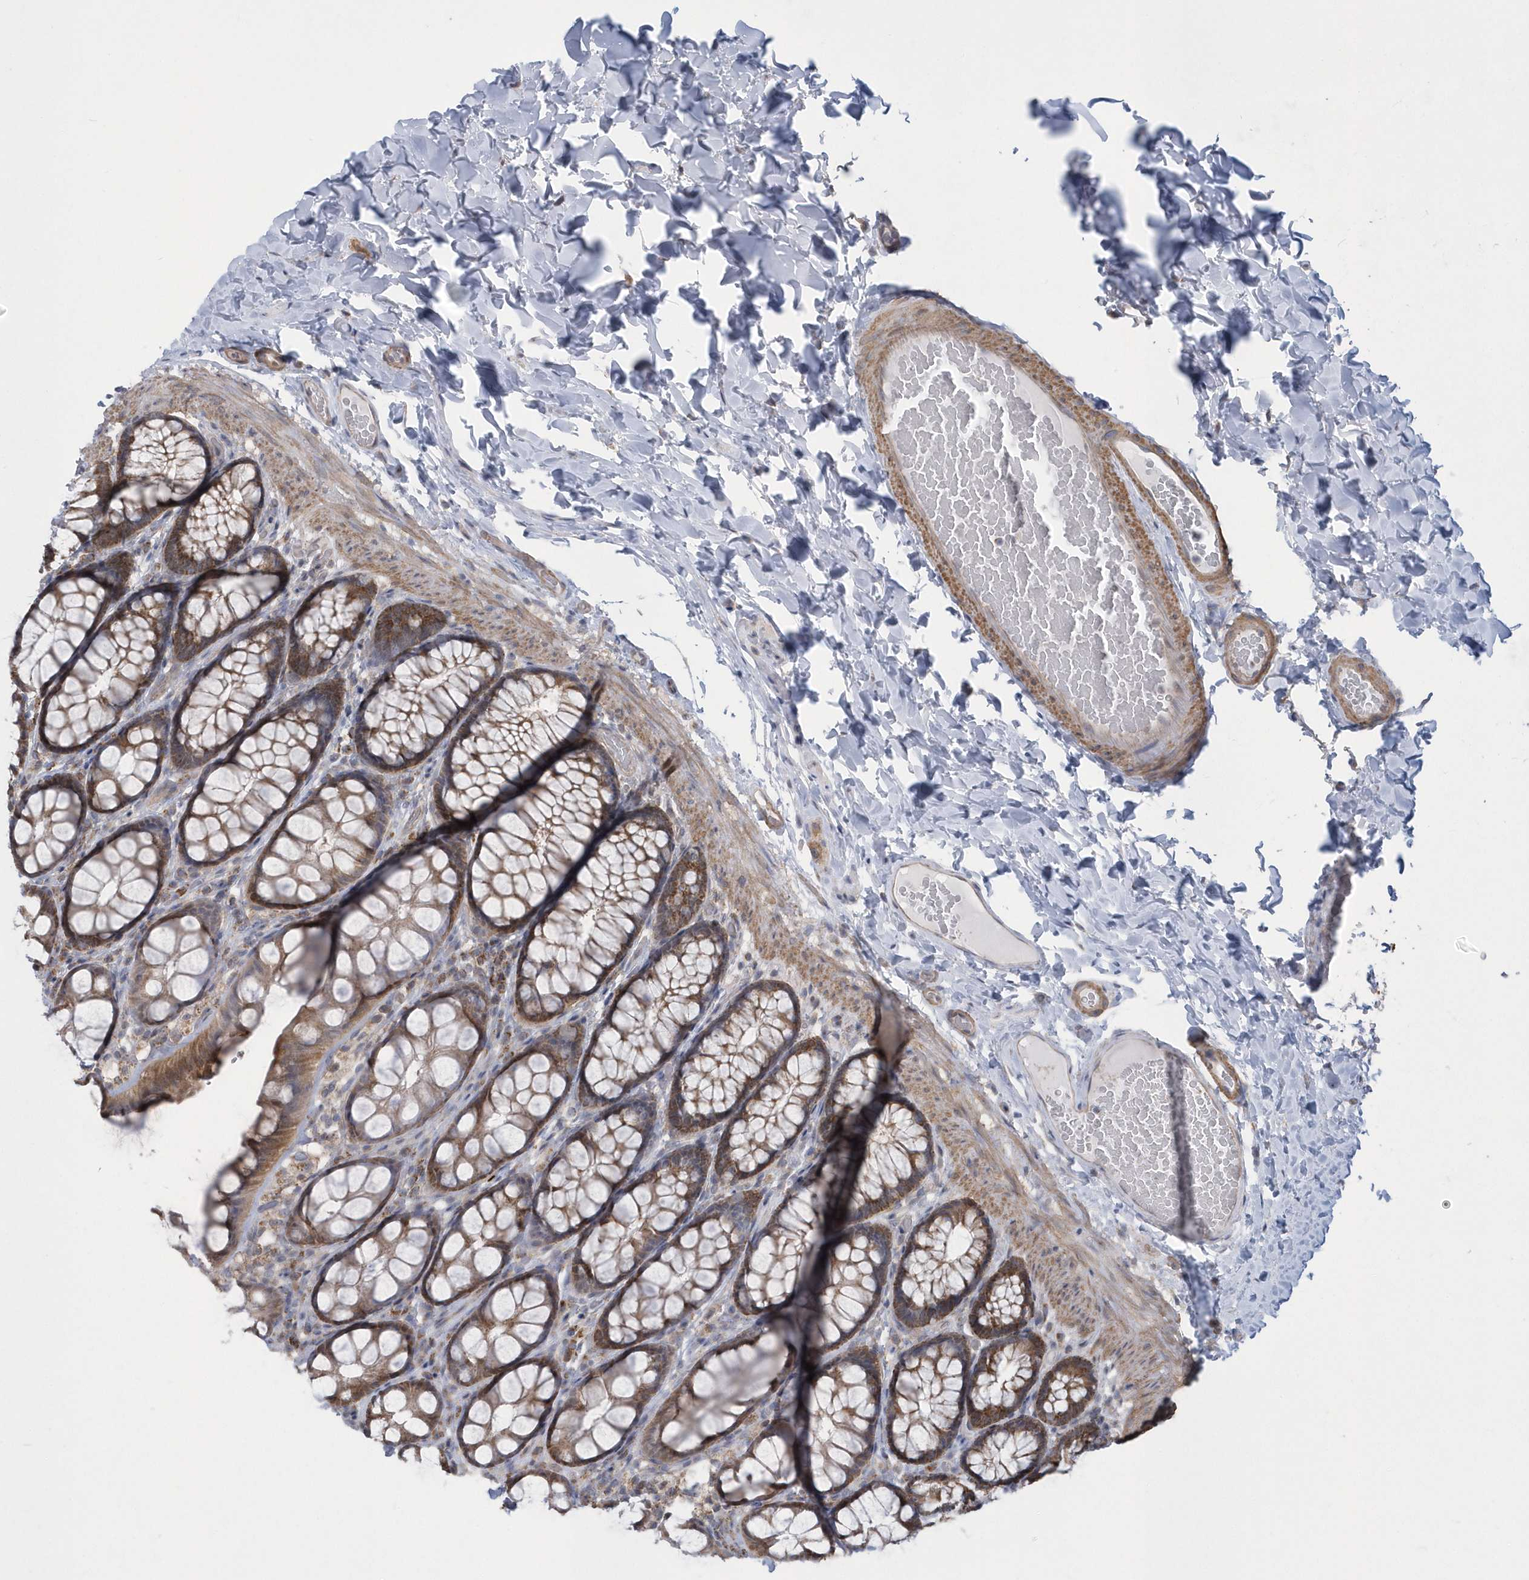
{"staining": {"intensity": "moderate", "quantity": ">75%", "location": "cytoplasmic/membranous"}, "tissue": "colon", "cell_type": "Endothelial cells", "image_type": "normal", "snomed": [{"axis": "morphology", "description": "Normal tissue, NOS"}, {"axis": "topography", "description": "Colon"}], "caption": "Immunohistochemistry (IHC) of unremarkable human colon exhibits medium levels of moderate cytoplasmic/membranous positivity in about >75% of endothelial cells.", "gene": "SLX9", "patient": {"sex": "male", "age": 47}}